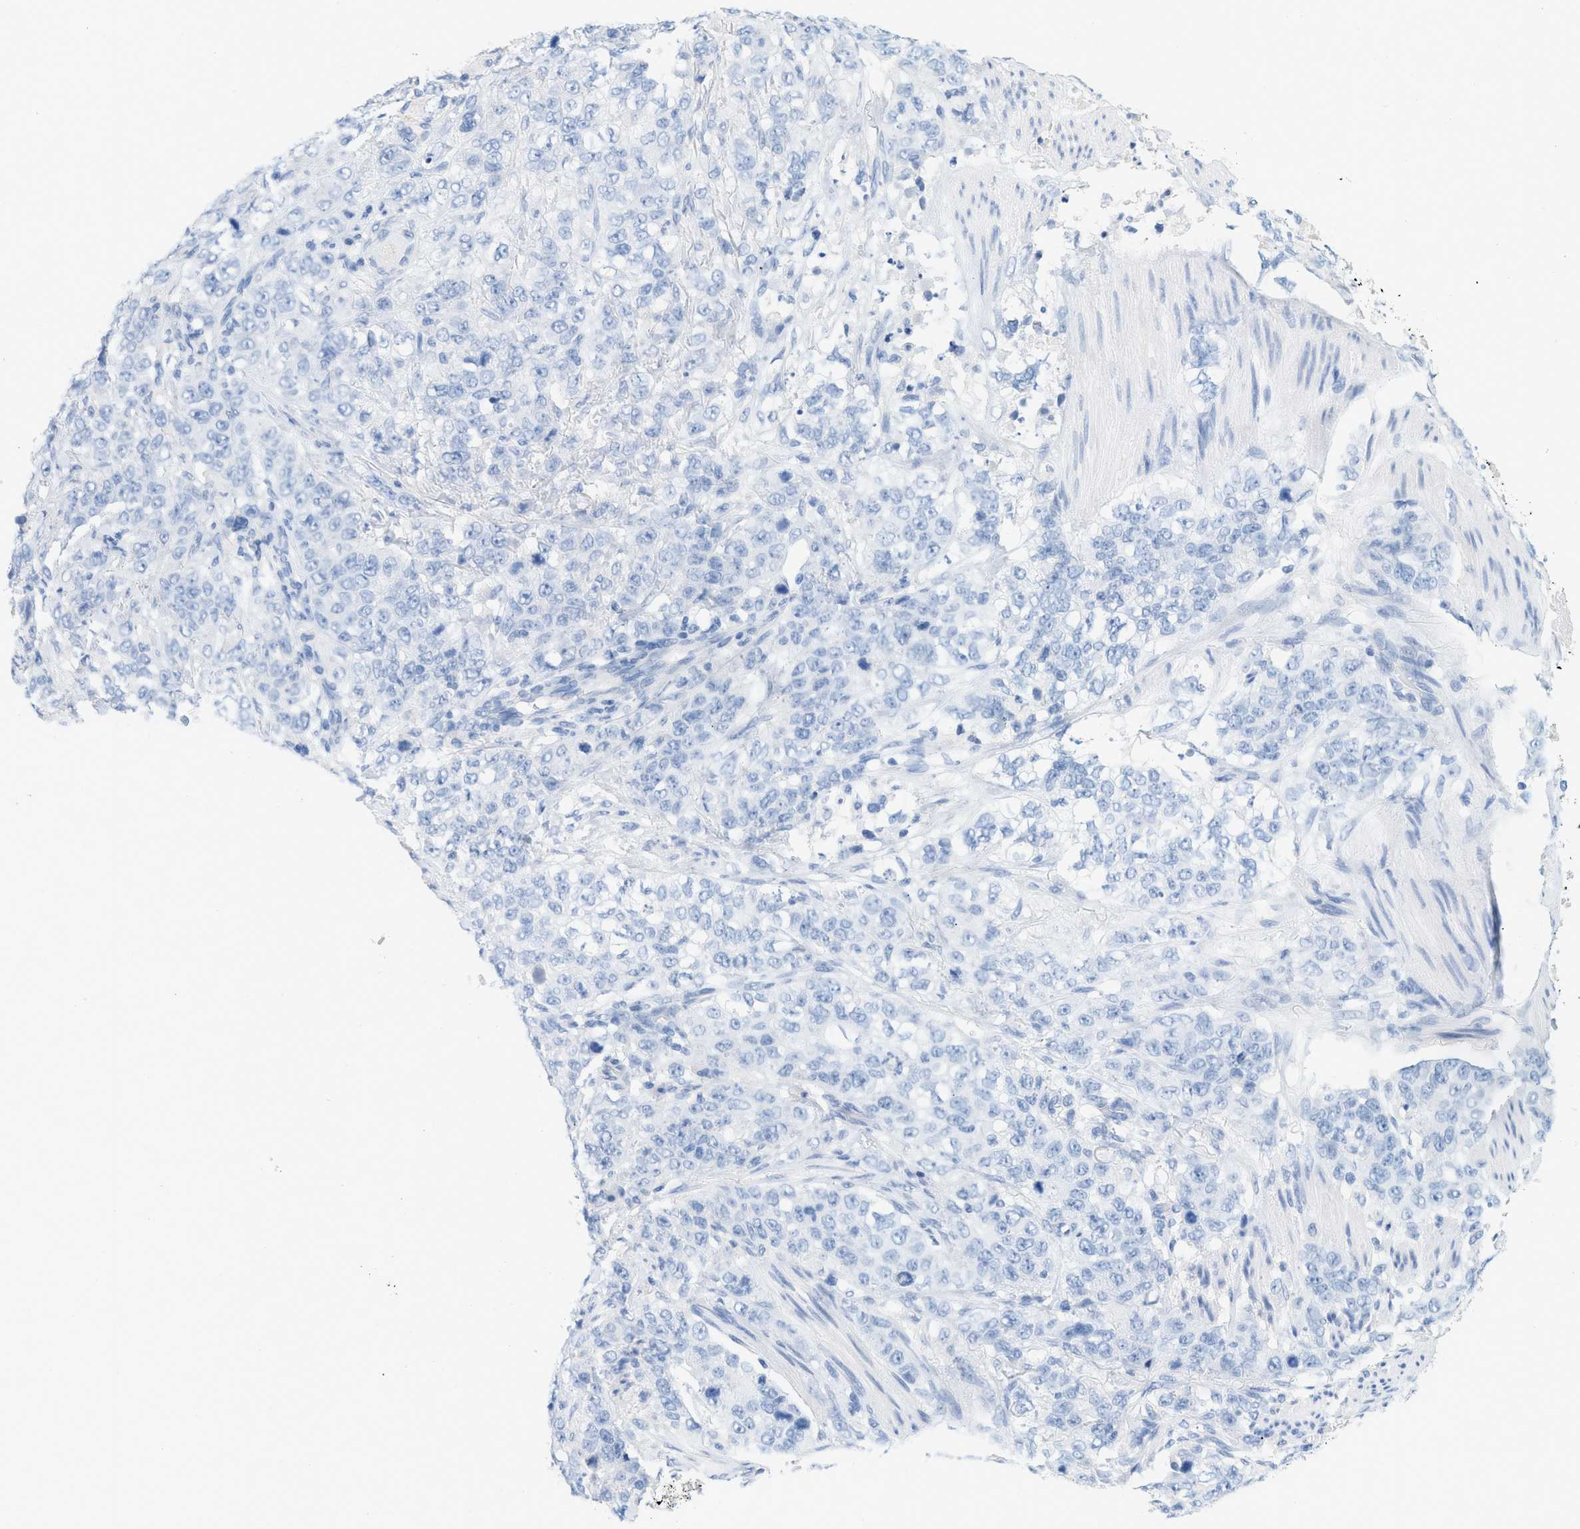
{"staining": {"intensity": "negative", "quantity": "none", "location": "none"}, "tissue": "stomach cancer", "cell_type": "Tumor cells", "image_type": "cancer", "snomed": [{"axis": "morphology", "description": "Adenocarcinoma, NOS"}, {"axis": "topography", "description": "Stomach"}], "caption": "The histopathology image shows no staining of tumor cells in stomach cancer (adenocarcinoma).", "gene": "PAPPA", "patient": {"sex": "male", "age": 48}}